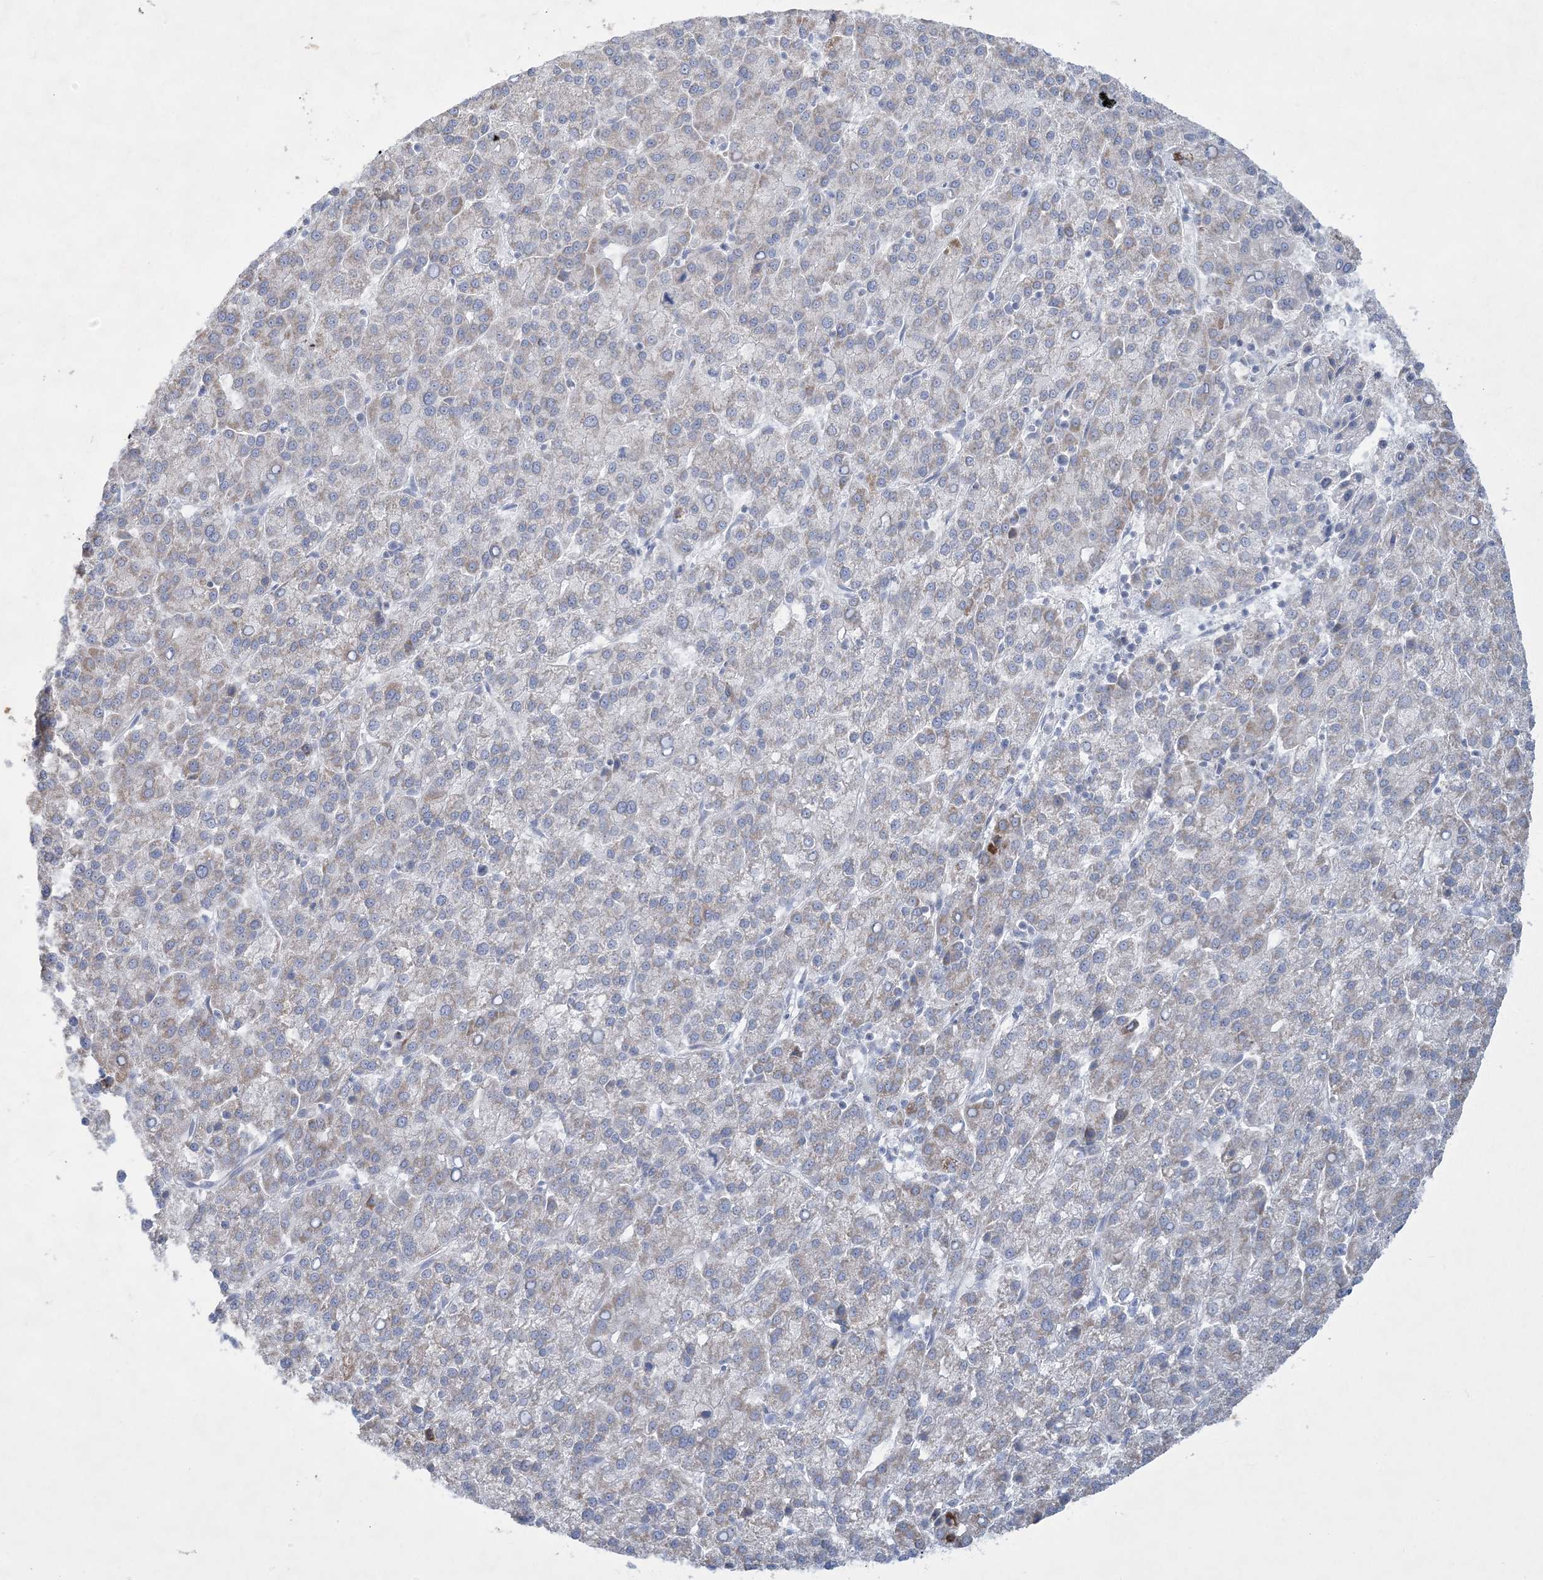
{"staining": {"intensity": "weak", "quantity": "<25%", "location": "cytoplasmic/membranous"}, "tissue": "liver cancer", "cell_type": "Tumor cells", "image_type": "cancer", "snomed": [{"axis": "morphology", "description": "Carcinoma, Hepatocellular, NOS"}, {"axis": "topography", "description": "Liver"}], "caption": "Immunohistochemistry (IHC) of human liver cancer reveals no positivity in tumor cells.", "gene": "TBC1D7", "patient": {"sex": "female", "age": 58}}